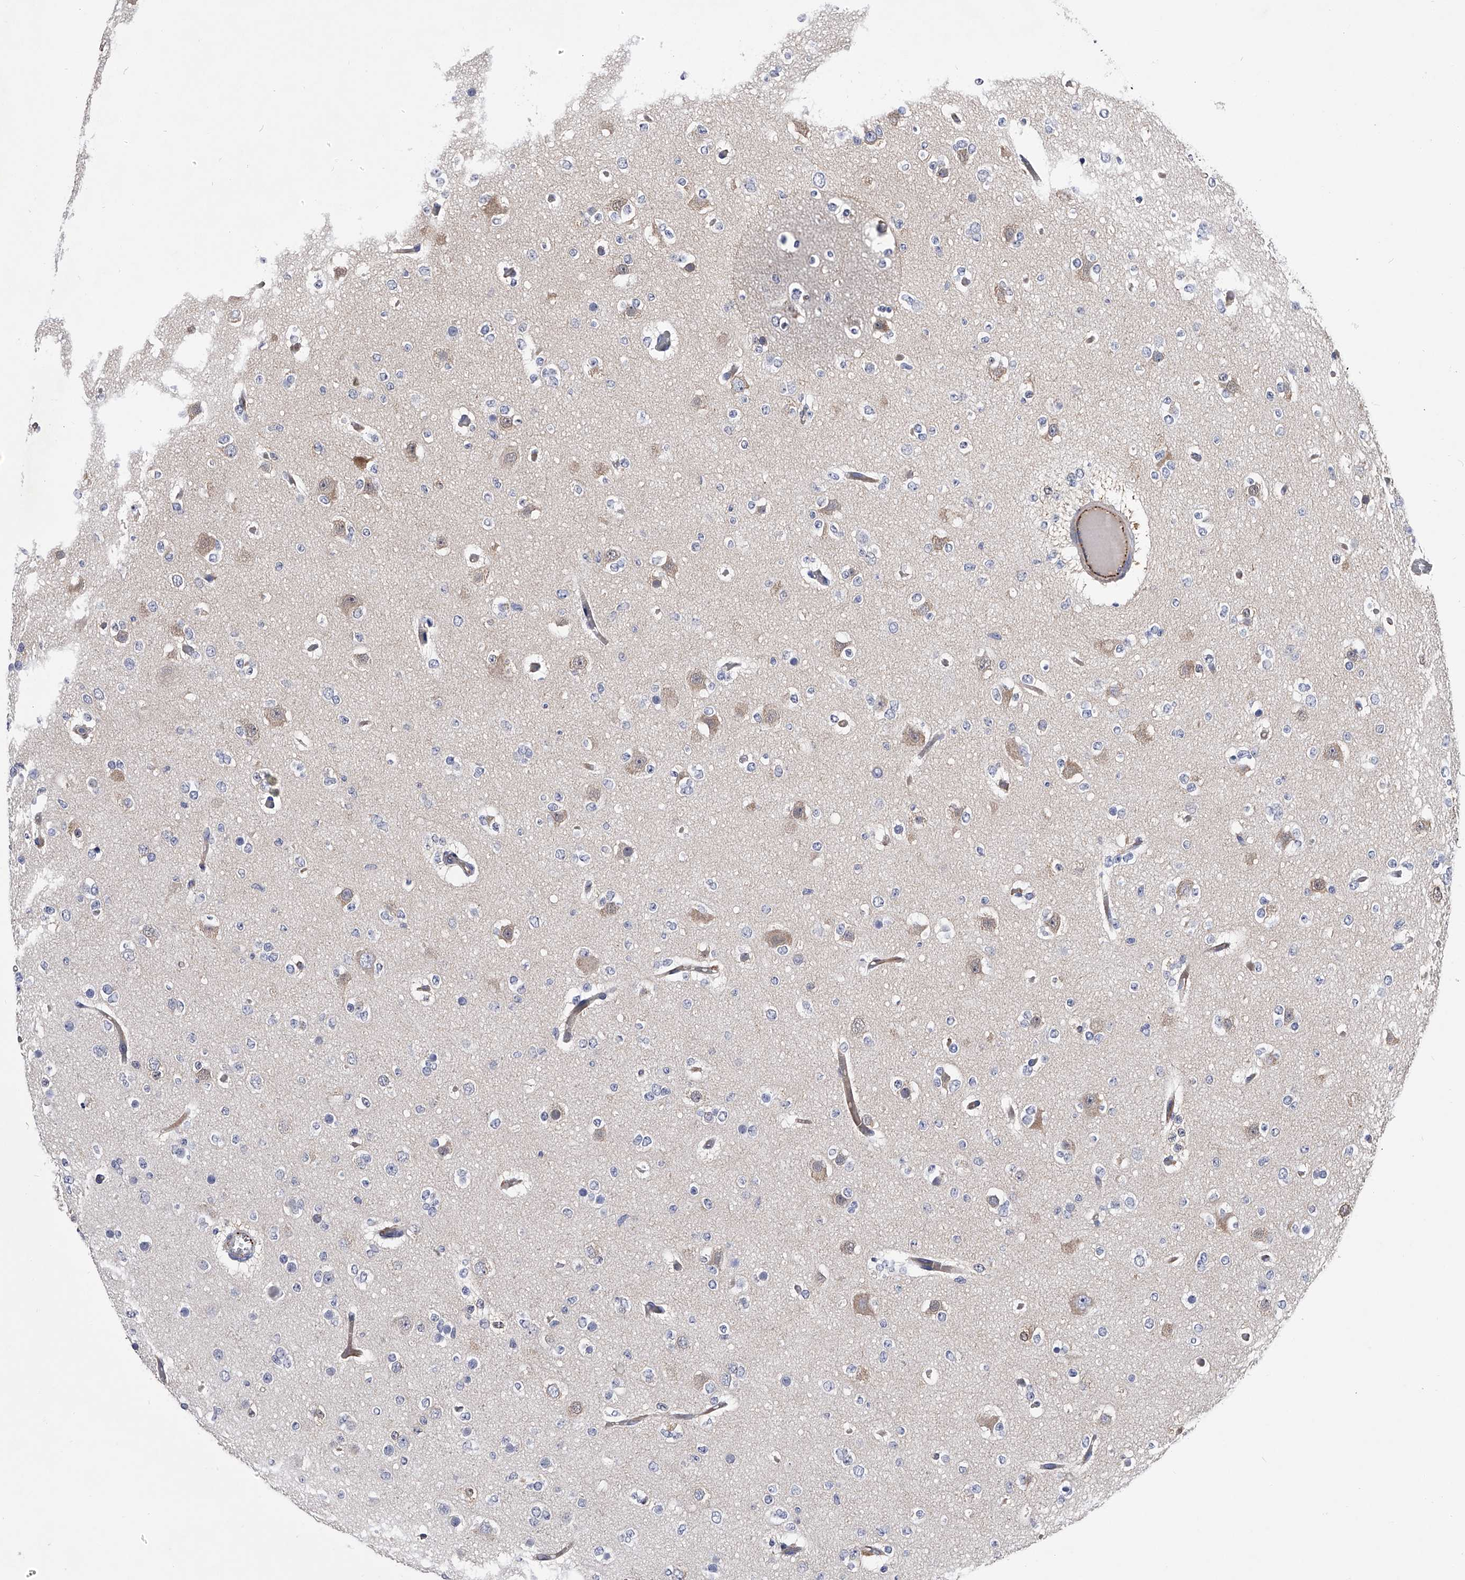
{"staining": {"intensity": "negative", "quantity": "none", "location": "none"}, "tissue": "glioma", "cell_type": "Tumor cells", "image_type": "cancer", "snomed": [{"axis": "morphology", "description": "Glioma, malignant, Low grade"}, {"axis": "topography", "description": "Brain"}], "caption": "High magnification brightfield microscopy of malignant glioma (low-grade) stained with DAB (brown) and counterstained with hematoxylin (blue): tumor cells show no significant staining.", "gene": "EFCAB7", "patient": {"sex": "female", "age": 22}}